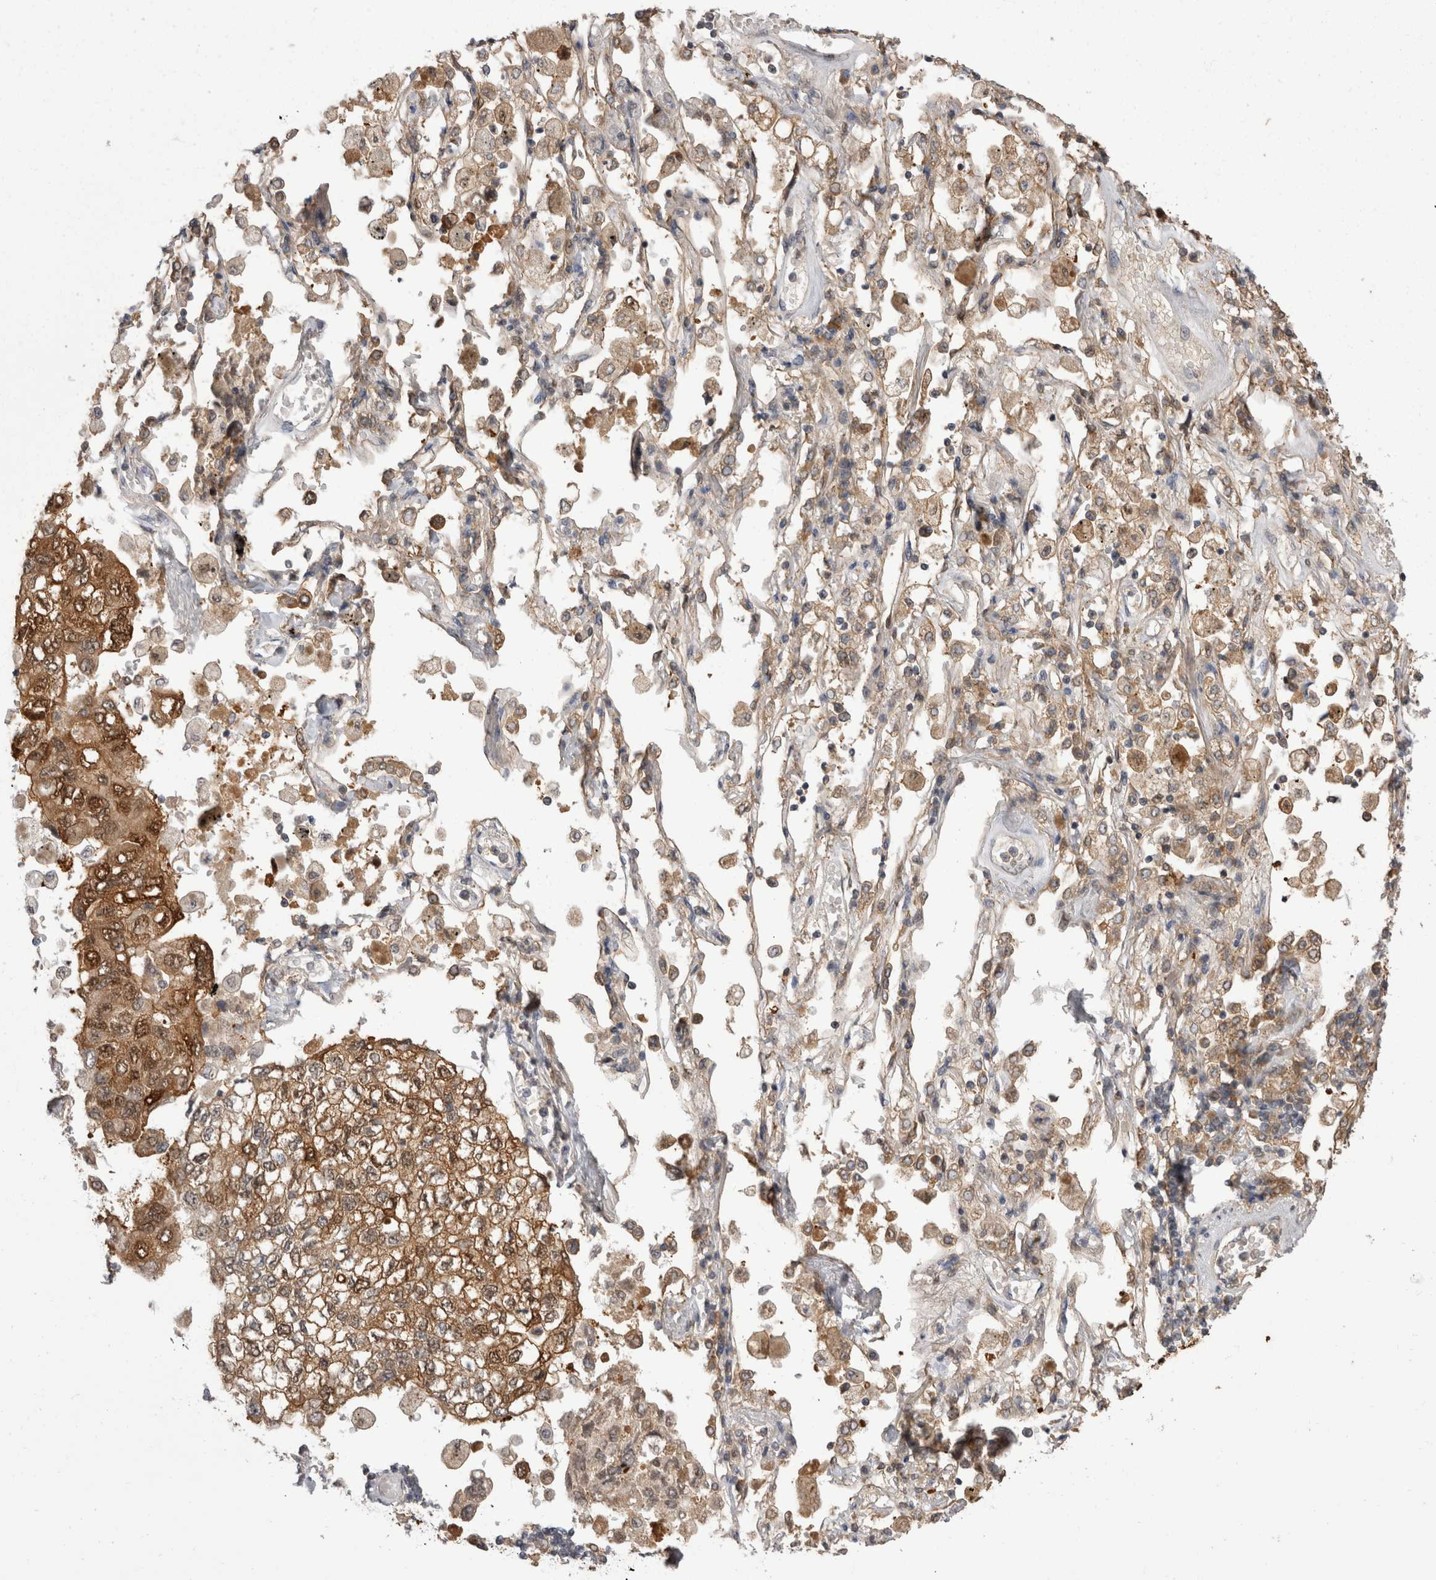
{"staining": {"intensity": "moderate", "quantity": ">75%", "location": "cytoplasmic/membranous,nuclear"}, "tissue": "lung cancer", "cell_type": "Tumor cells", "image_type": "cancer", "snomed": [{"axis": "morphology", "description": "Adenocarcinoma, NOS"}, {"axis": "topography", "description": "Lung"}], "caption": "DAB immunohistochemical staining of human lung cancer demonstrates moderate cytoplasmic/membranous and nuclear protein positivity in approximately >75% of tumor cells.", "gene": "CHIC2", "patient": {"sex": "male", "age": 63}}